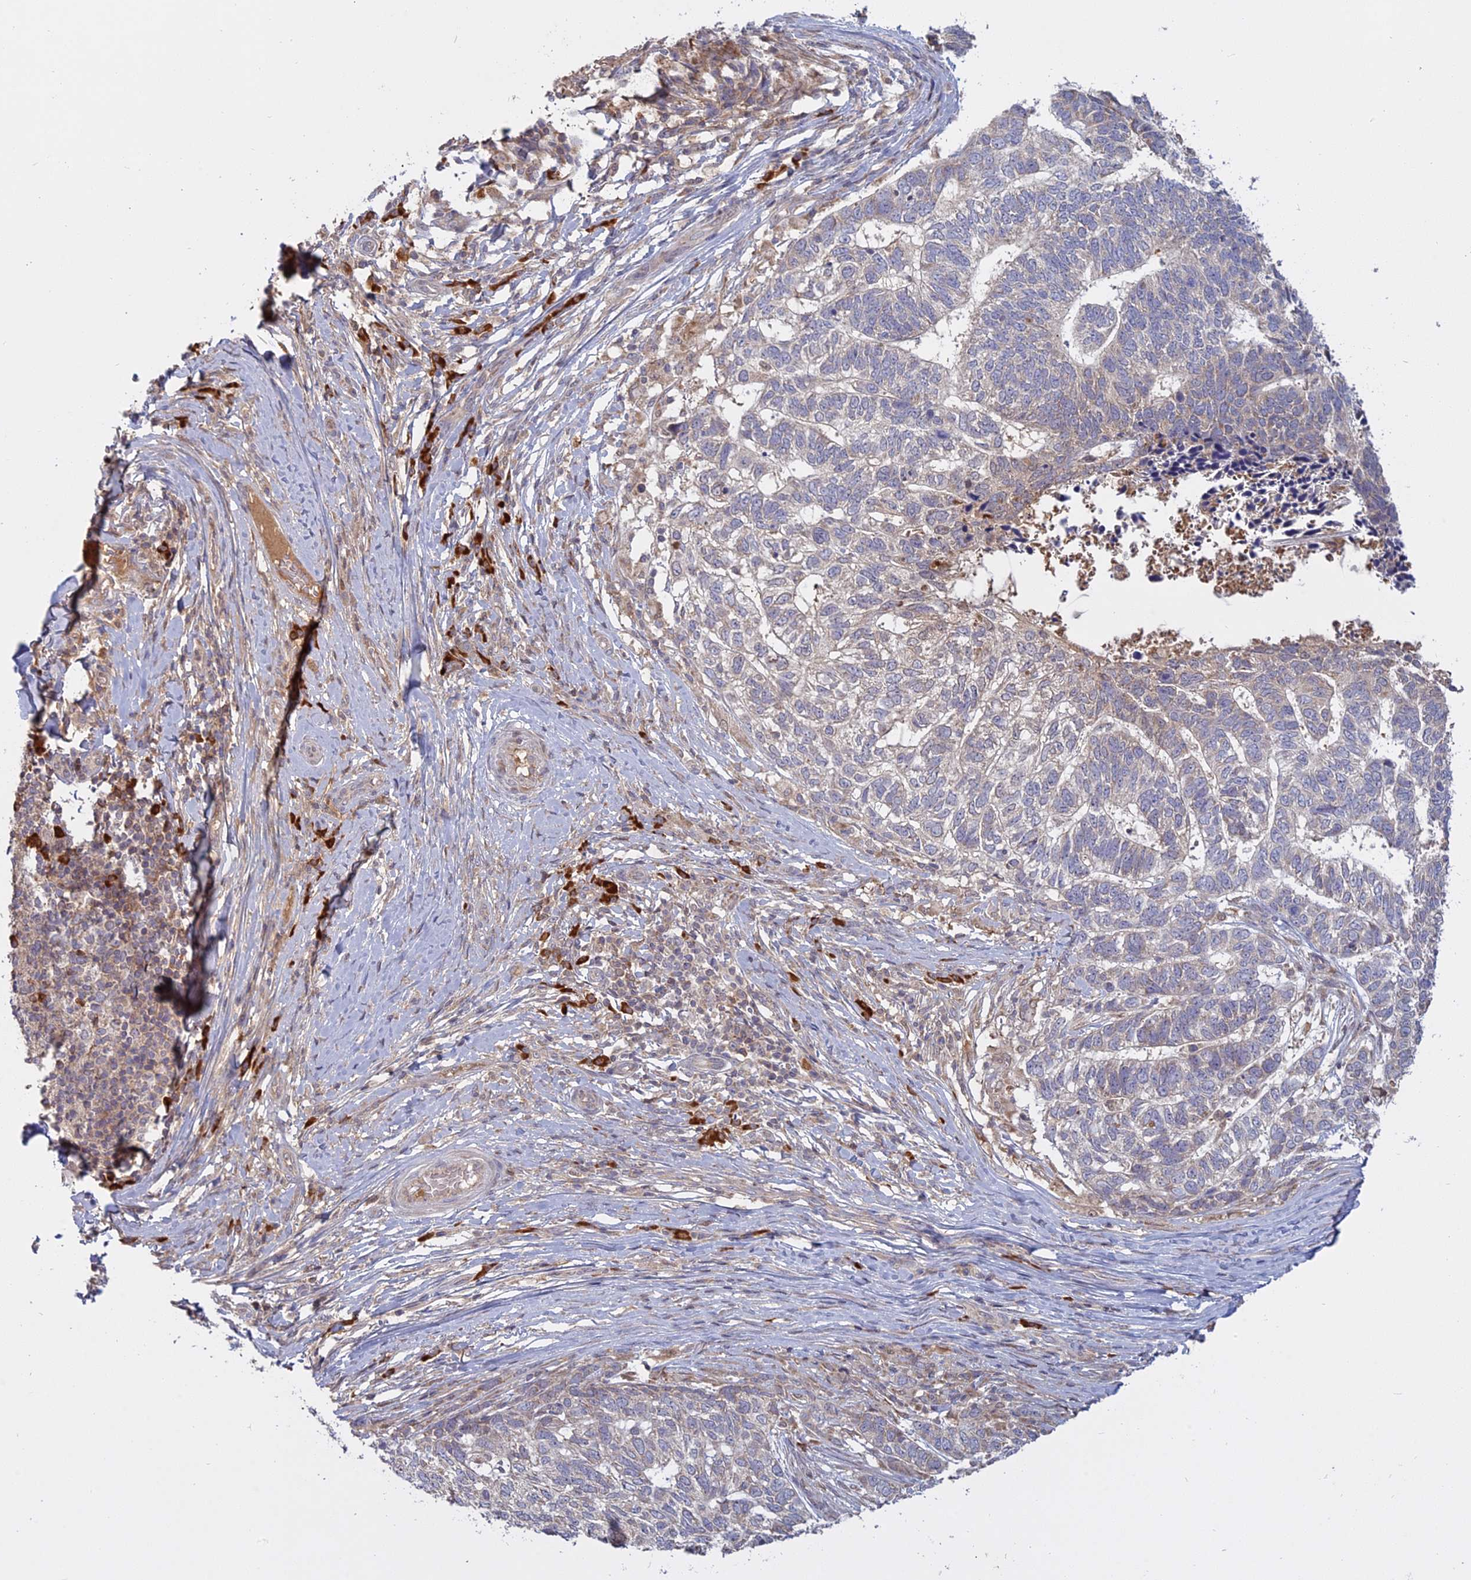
{"staining": {"intensity": "weak", "quantity": "<25%", "location": "cytoplasmic/membranous"}, "tissue": "skin cancer", "cell_type": "Tumor cells", "image_type": "cancer", "snomed": [{"axis": "morphology", "description": "Basal cell carcinoma"}, {"axis": "topography", "description": "Skin"}], "caption": "Tumor cells show no significant expression in skin cancer (basal cell carcinoma). (Immunohistochemistry (ihc), brightfield microscopy, high magnification).", "gene": "TMEM208", "patient": {"sex": "female", "age": 65}}